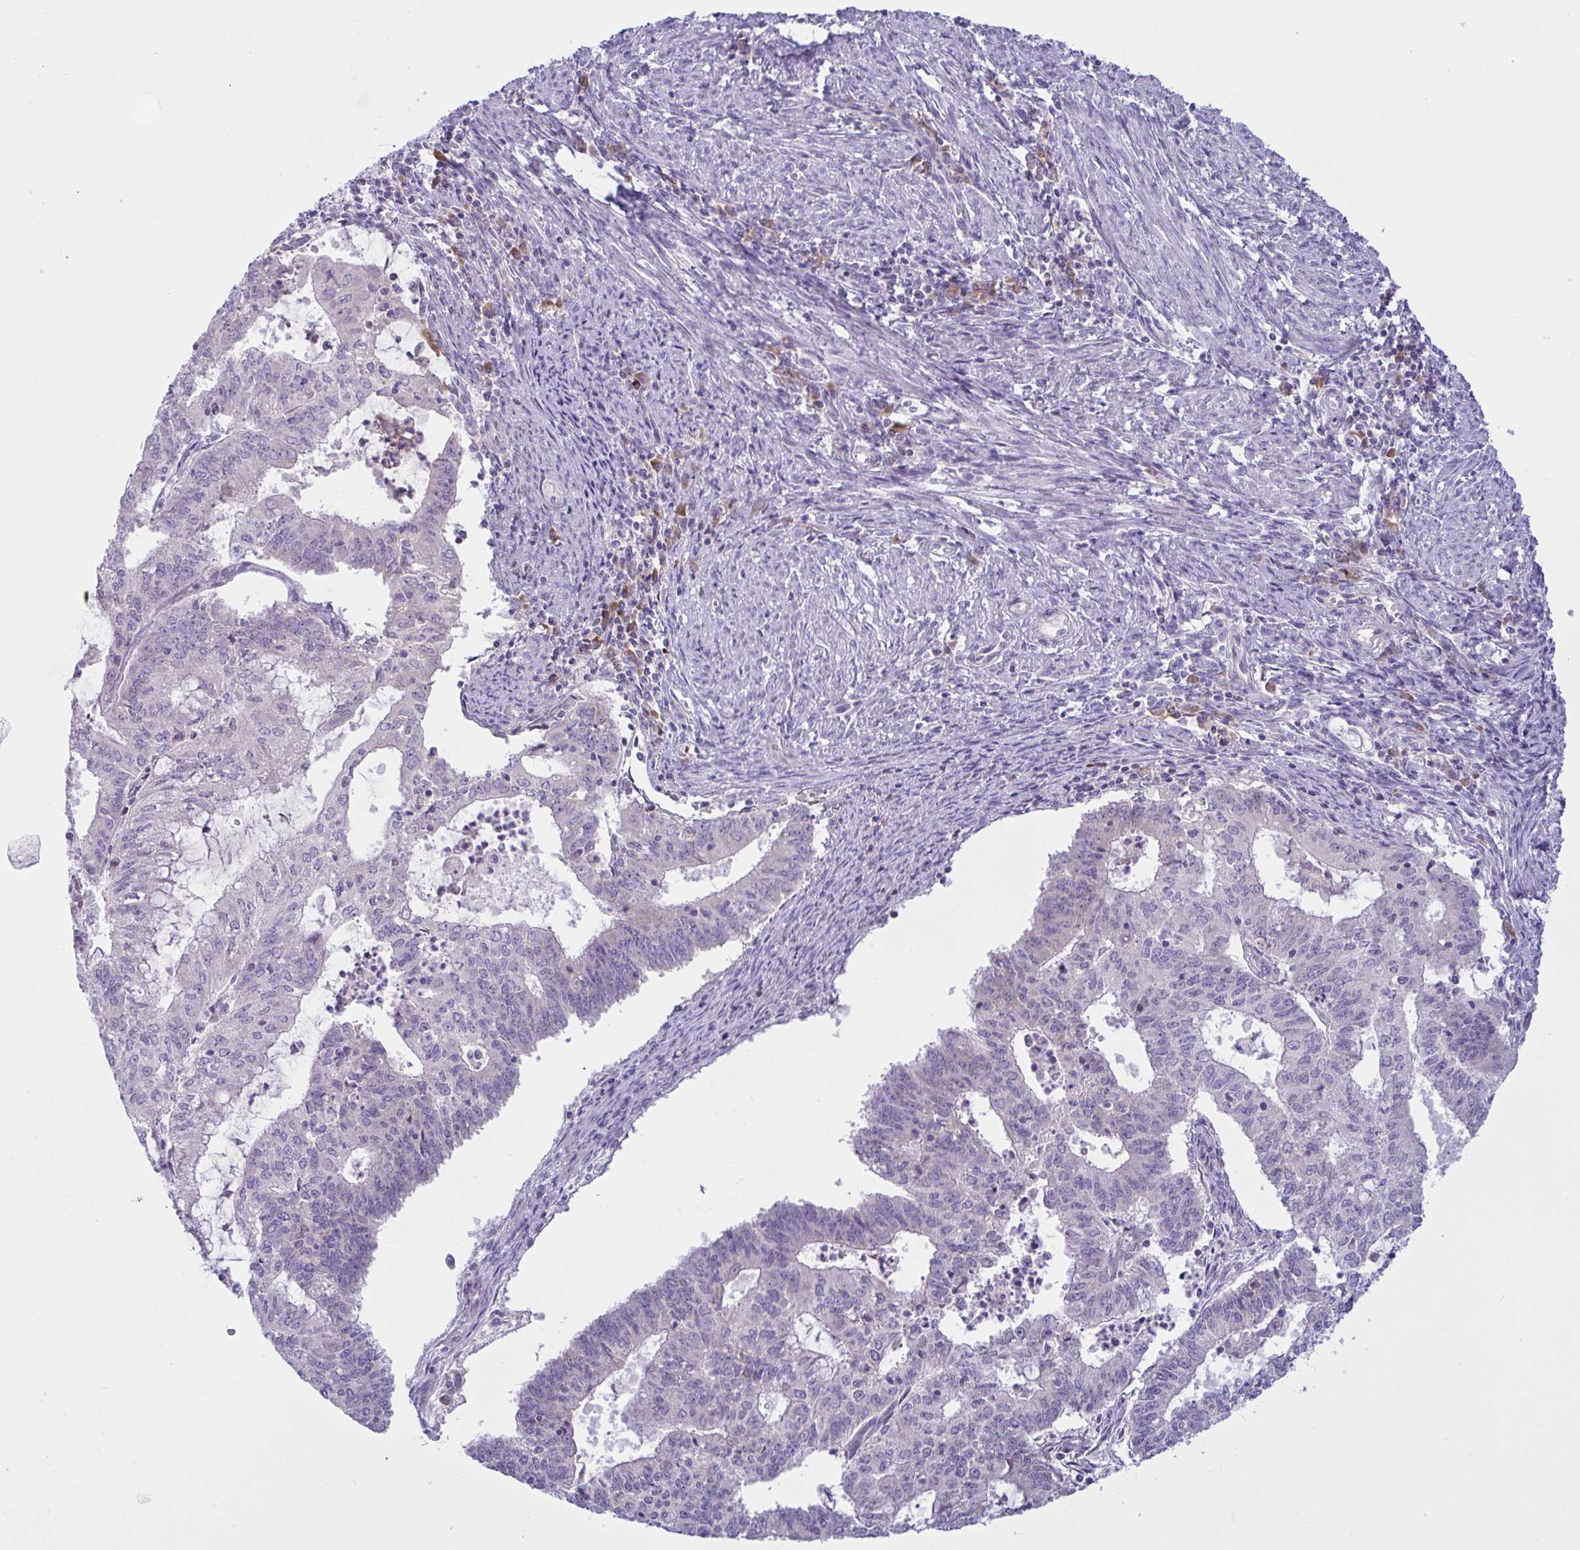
{"staining": {"intensity": "negative", "quantity": "none", "location": "none"}, "tissue": "endometrial cancer", "cell_type": "Tumor cells", "image_type": "cancer", "snomed": [{"axis": "morphology", "description": "Adenocarcinoma, NOS"}, {"axis": "topography", "description": "Endometrium"}], "caption": "This histopathology image is of adenocarcinoma (endometrial) stained with IHC to label a protein in brown with the nuclei are counter-stained blue. There is no expression in tumor cells.", "gene": "TMEM41A", "patient": {"sex": "female", "age": 61}}